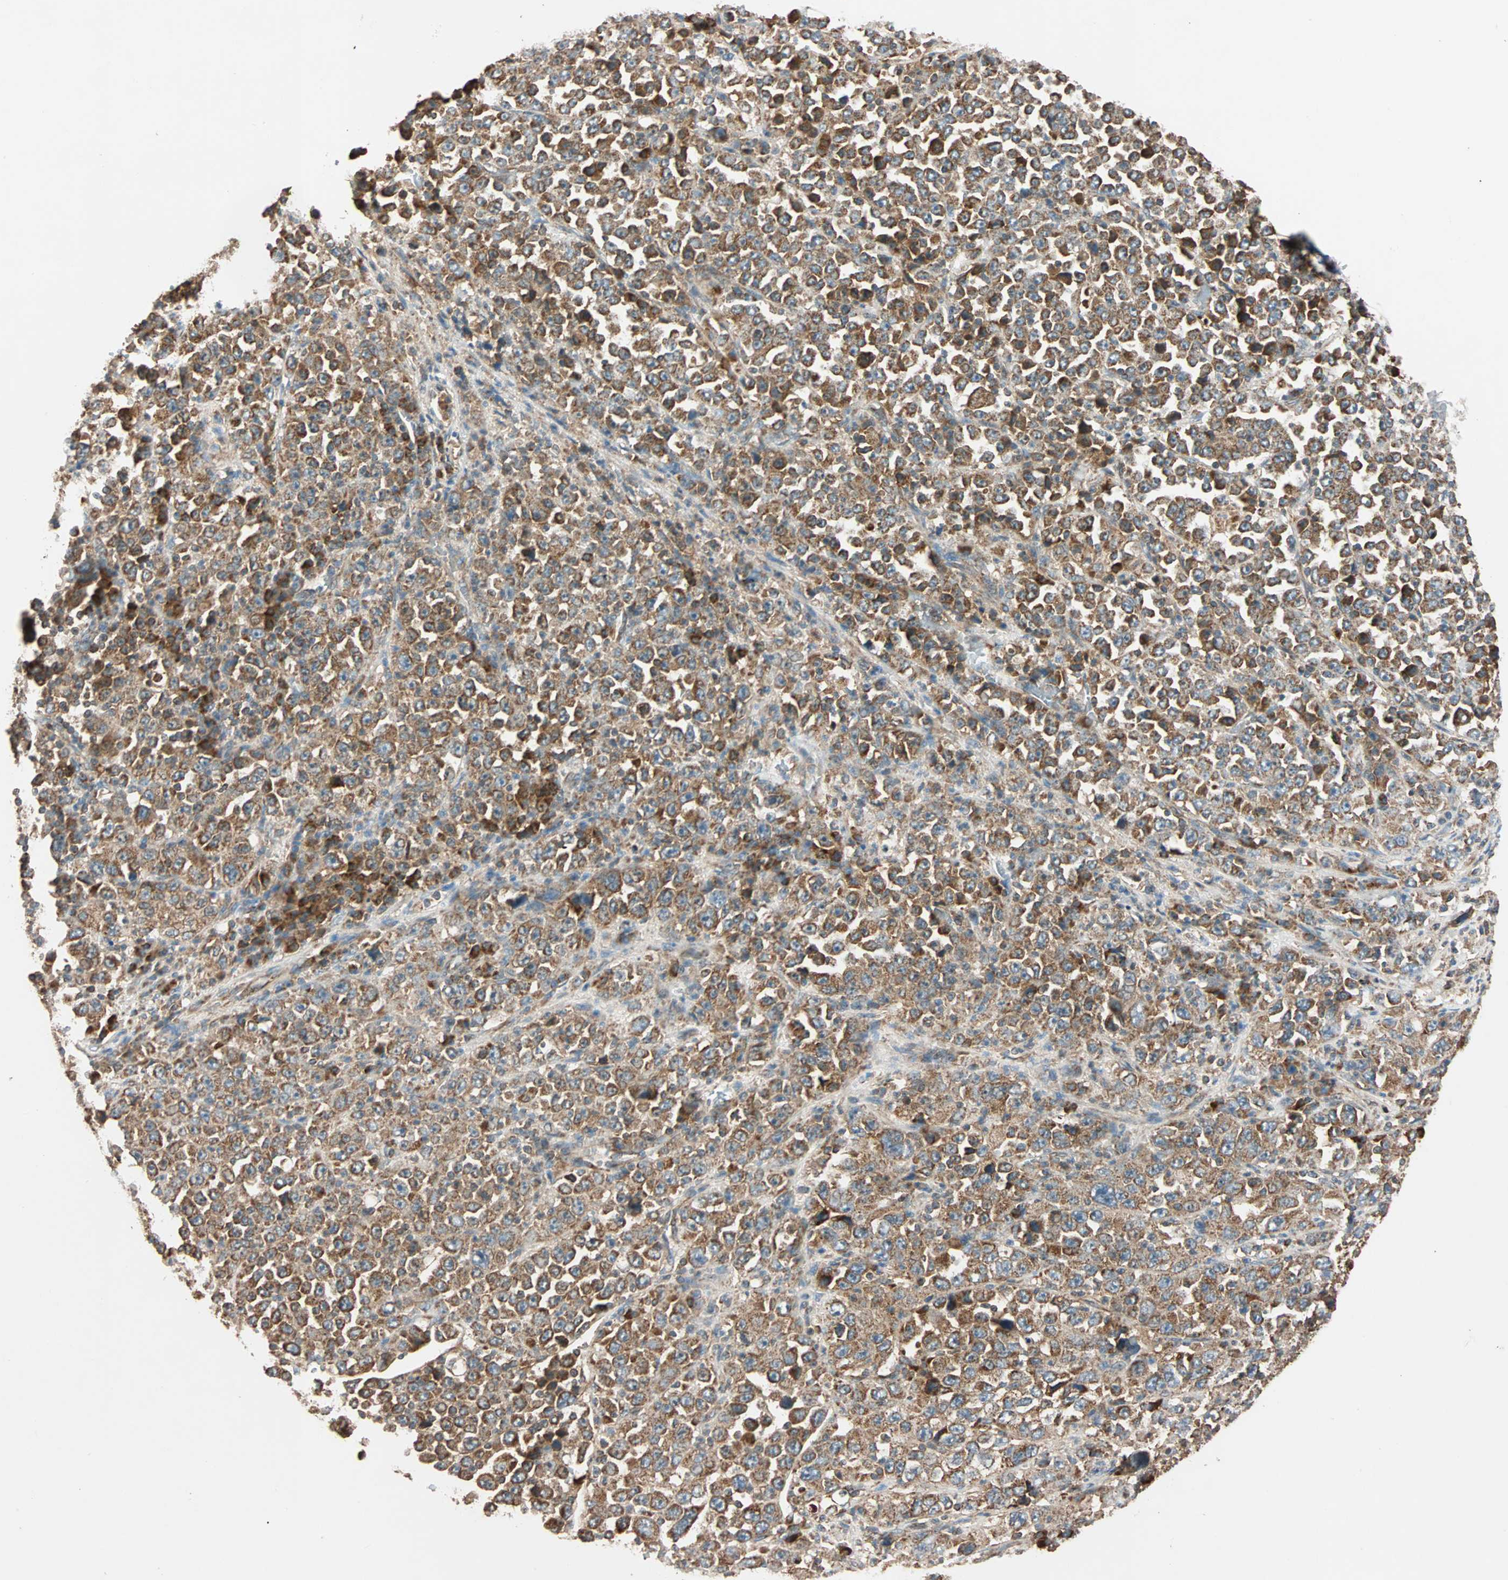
{"staining": {"intensity": "strong", "quantity": ">75%", "location": "cytoplasmic/membranous"}, "tissue": "stomach cancer", "cell_type": "Tumor cells", "image_type": "cancer", "snomed": [{"axis": "morphology", "description": "Normal tissue, NOS"}, {"axis": "morphology", "description": "Adenocarcinoma, NOS"}, {"axis": "topography", "description": "Stomach, upper"}, {"axis": "topography", "description": "Stomach"}], "caption": "Human stomach adenocarcinoma stained with a brown dye demonstrates strong cytoplasmic/membranous positive positivity in about >75% of tumor cells.", "gene": "MAPK1", "patient": {"sex": "male", "age": 59}}